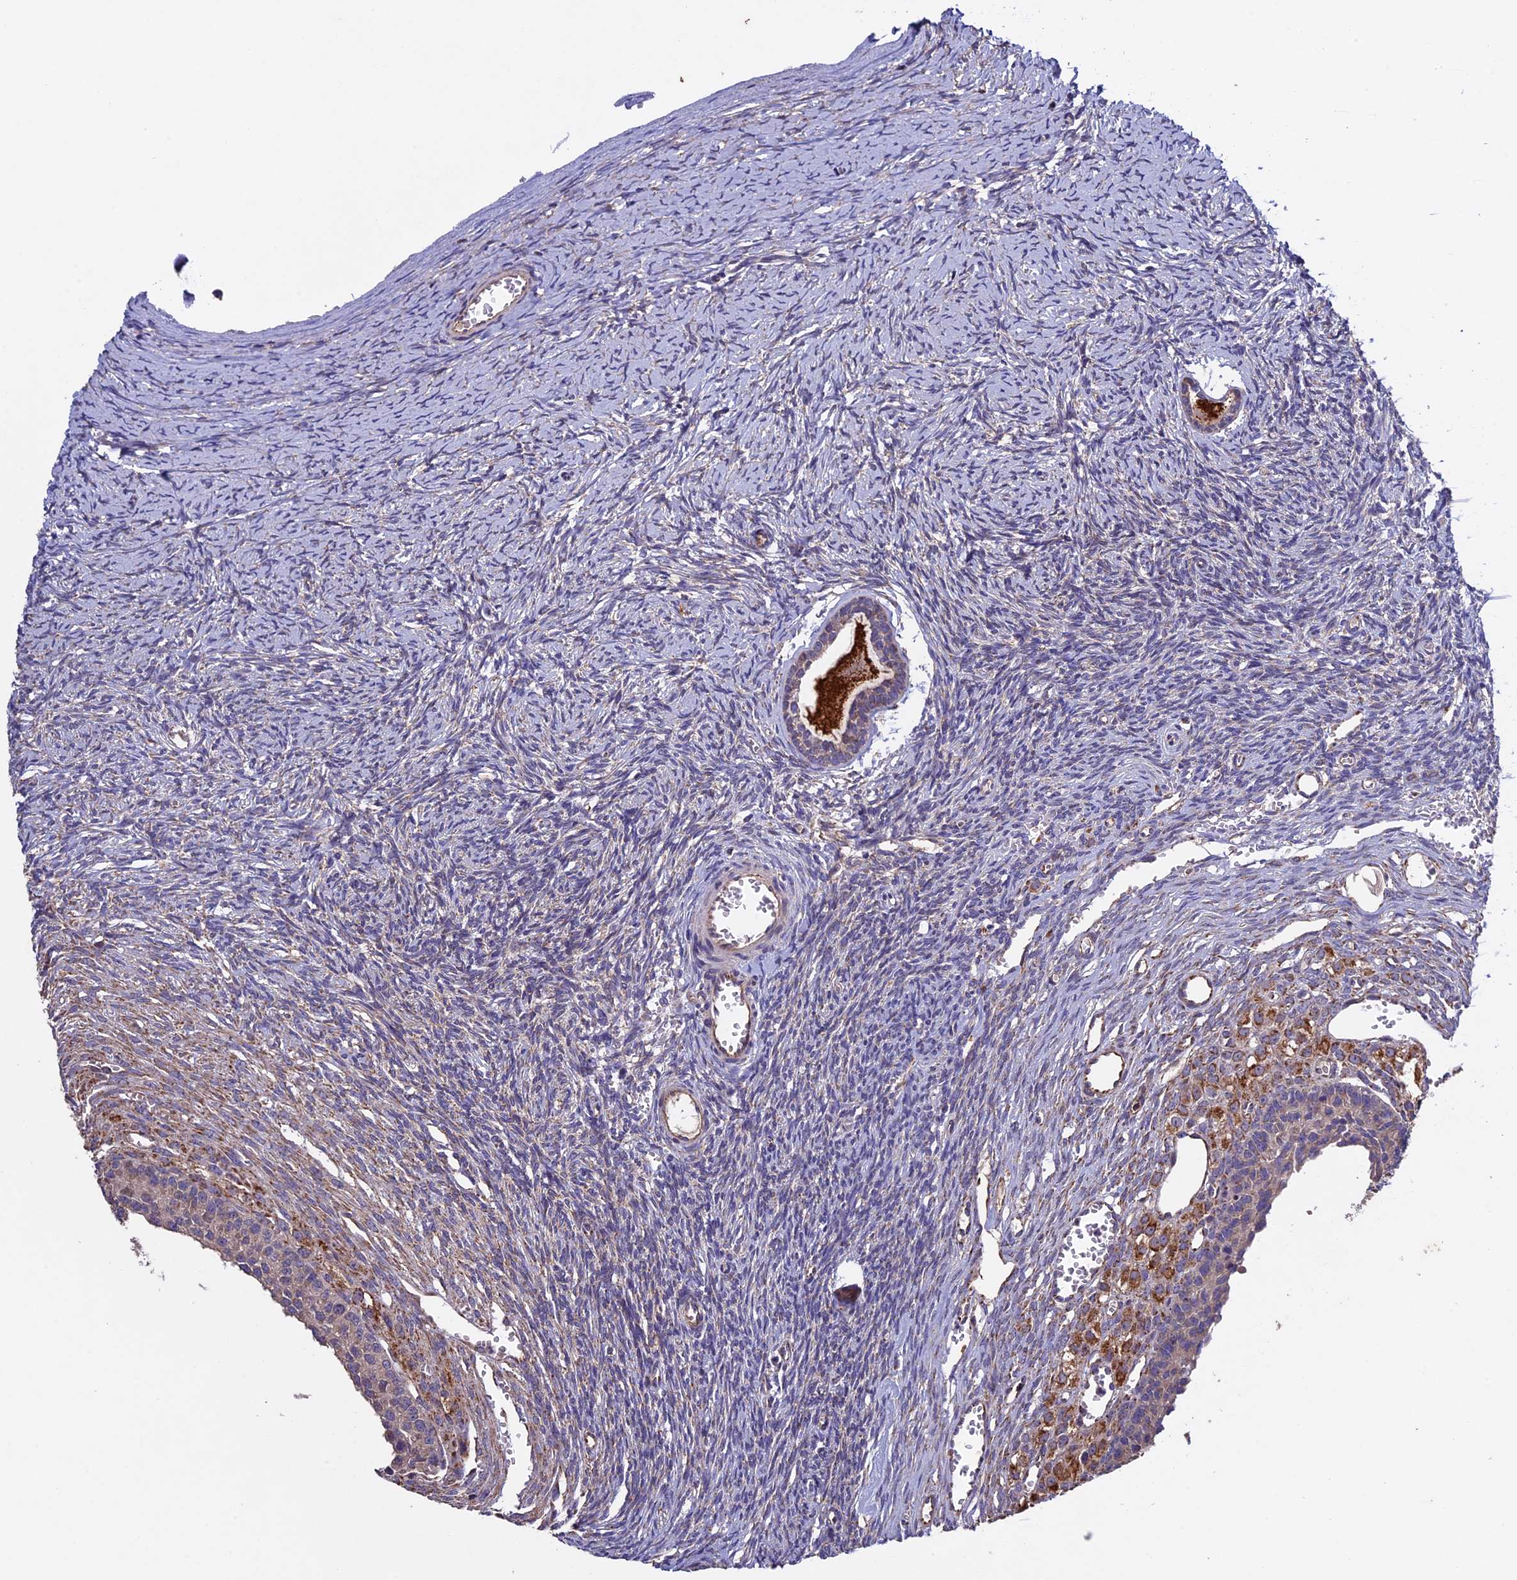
{"staining": {"intensity": "weak", "quantity": "25%-75%", "location": "cytoplasmic/membranous"}, "tissue": "ovary", "cell_type": "Follicle cells", "image_type": "normal", "snomed": [{"axis": "morphology", "description": "Normal tissue, NOS"}, {"axis": "topography", "description": "Ovary"}], "caption": "Immunohistochemical staining of benign ovary demonstrates weak cytoplasmic/membranous protein staining in about 25%-75% of follicle cells. (DAB (3,3'-diaminobenzidine) IHC with brightfield microscopy, high magnification).", "gene": "RNF17", "patient": {"sex": "female", "age": 39}}